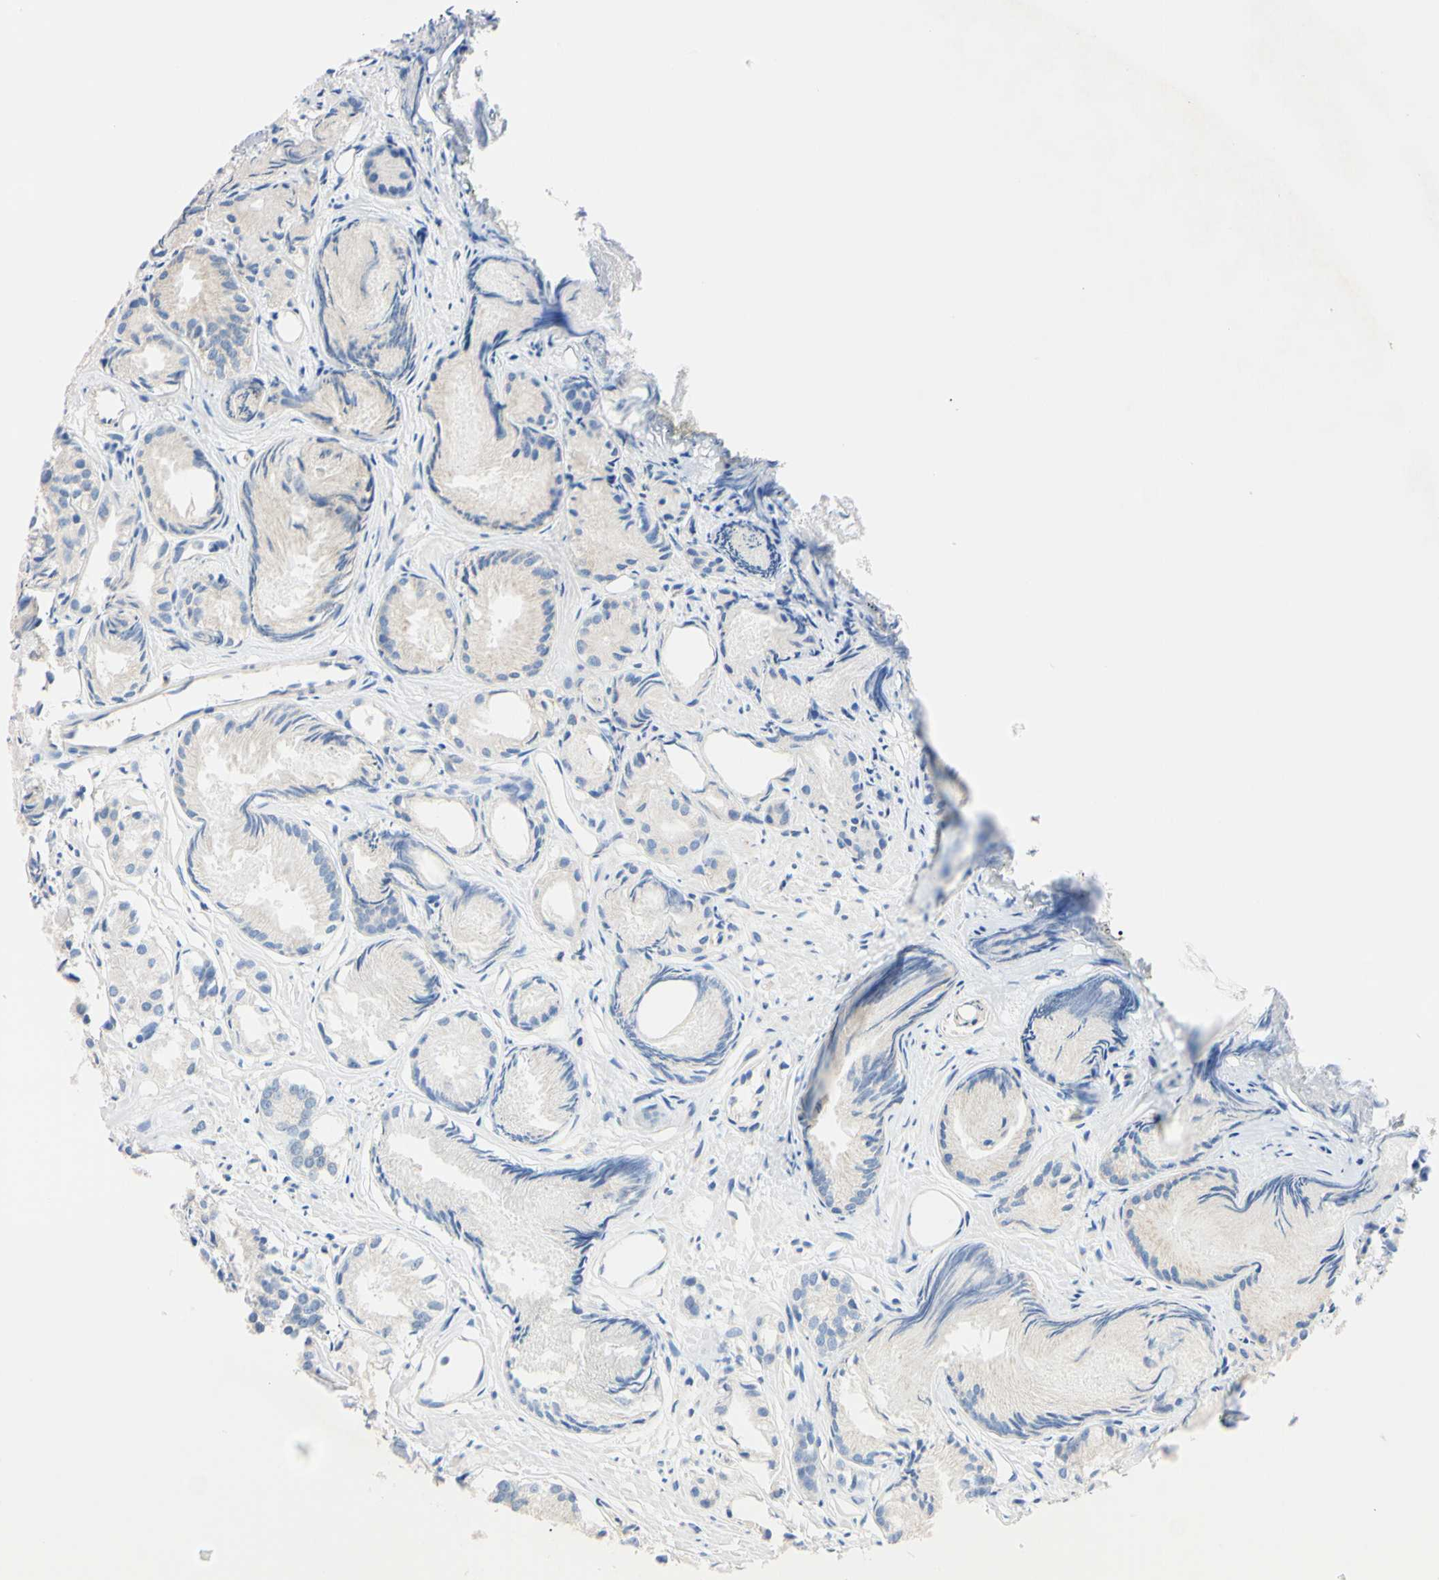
{"staining": {"intensity": "negative", "quantity": "none", "location": "none"}, "tissue": "prostate cancer", "cell_type": "Tumor cells", "image_type": "cancer", "snomed": [{"axis": "morphology", "description": "Adenocarcinoma, Low grade"}, {"axis": "topography", "description": "Prostate"}], "caption": "Tumor cells show no significant protein staining in low-grade adenocarcinoma (prostate).", "gene": "PNKD", "patient": {"sex": "male", "age": 72}}